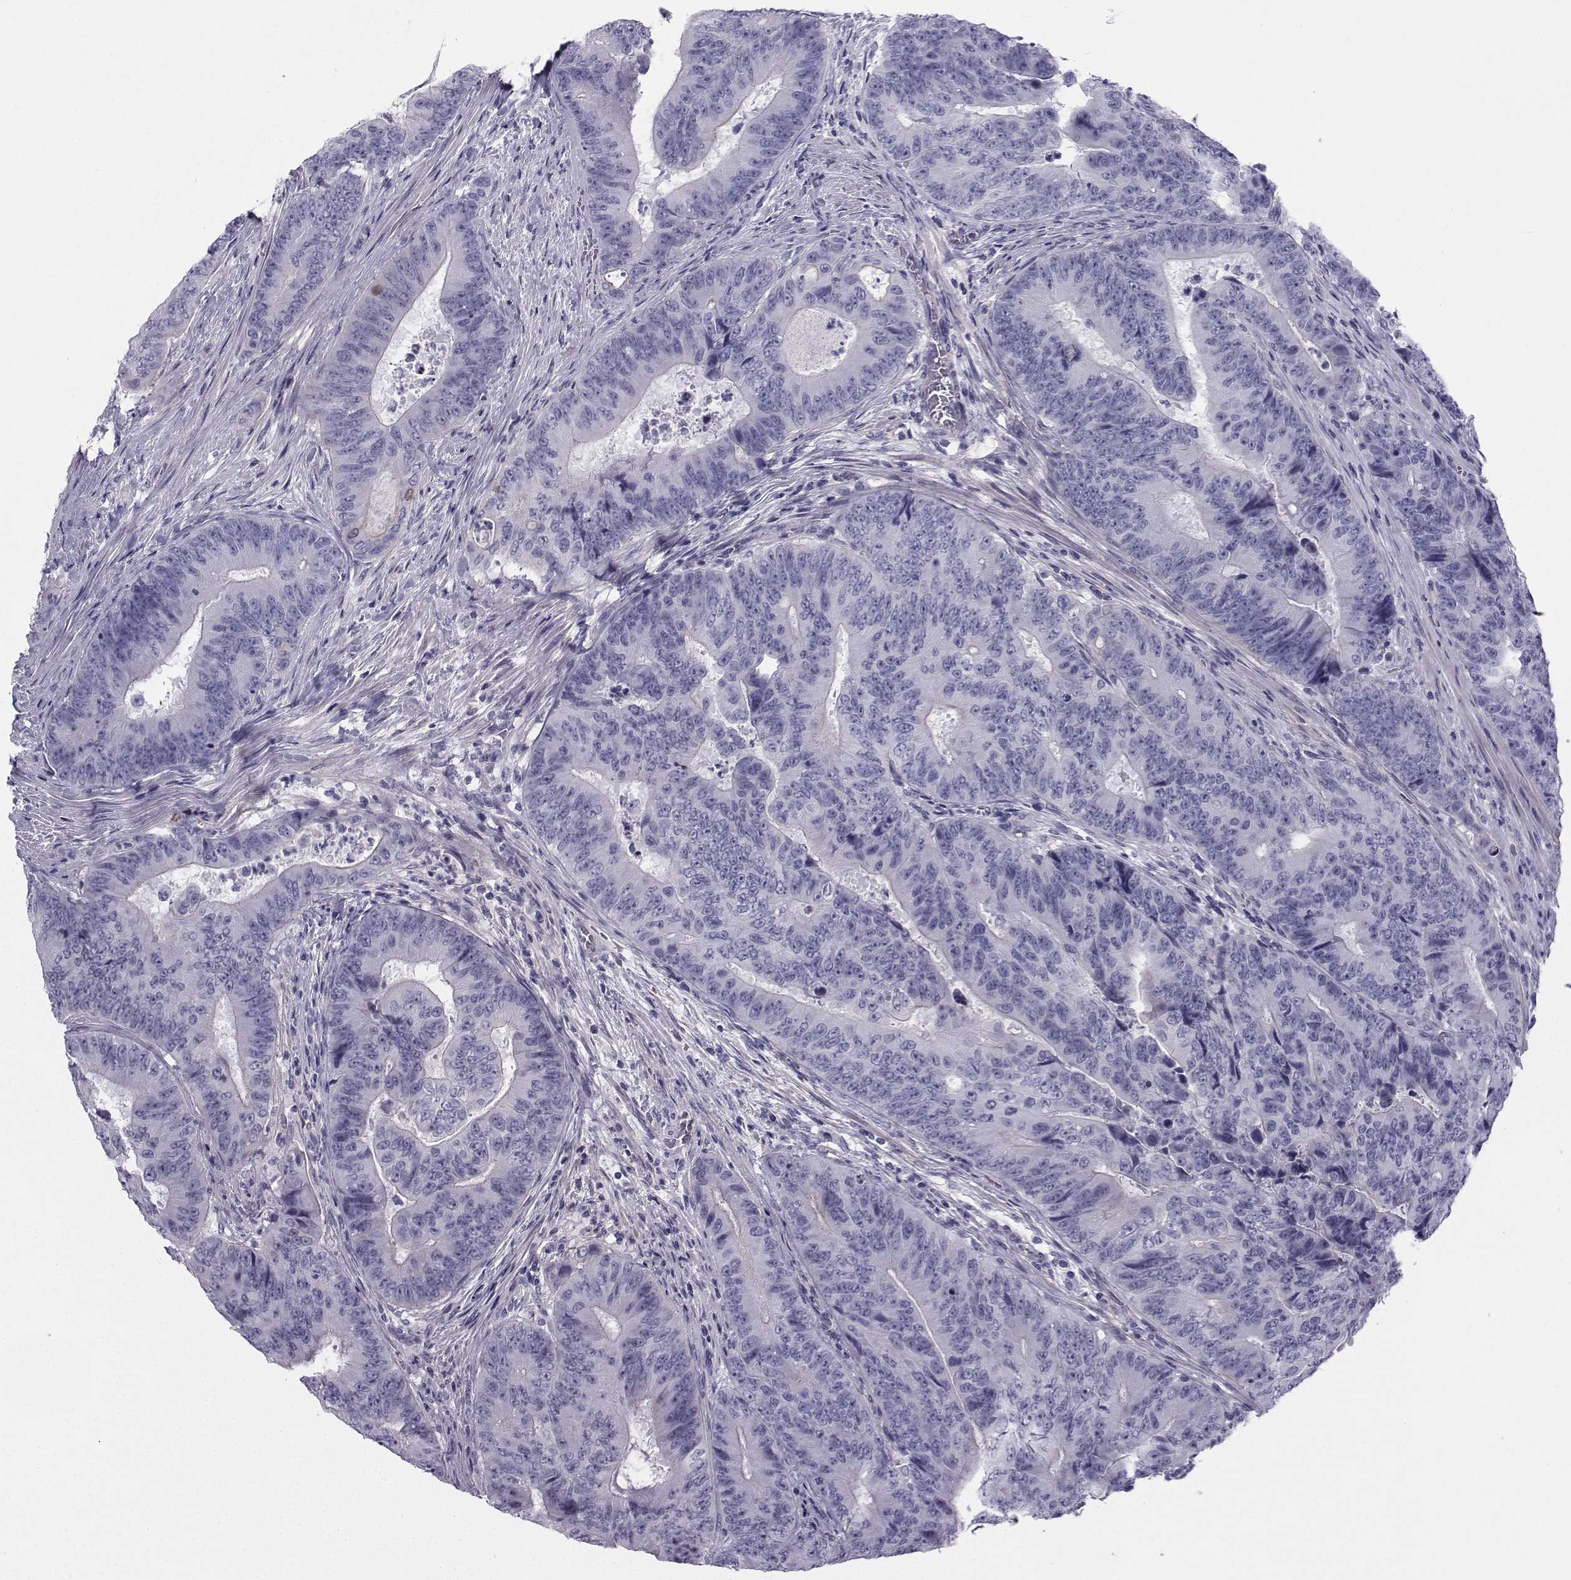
{"staining": {"intensity": "negative", "quantity": "none", "location": "none"}, "tissue": "colorectal cancer", "cell_type": "Tumor cells", "image_type": "cancer", "snomed": [{"axis": "morphology", "description": "Adenocarcinoma, NOS"}, {"axis": "topography", "description": "Colon"}], "caption": "Adenocarcinoma (colorectal) stained for a protein using immunohistochemistry displays no expression tumor cells.", "gene": "SPANXD", "patient": {"sex": "female", "age": 48}}